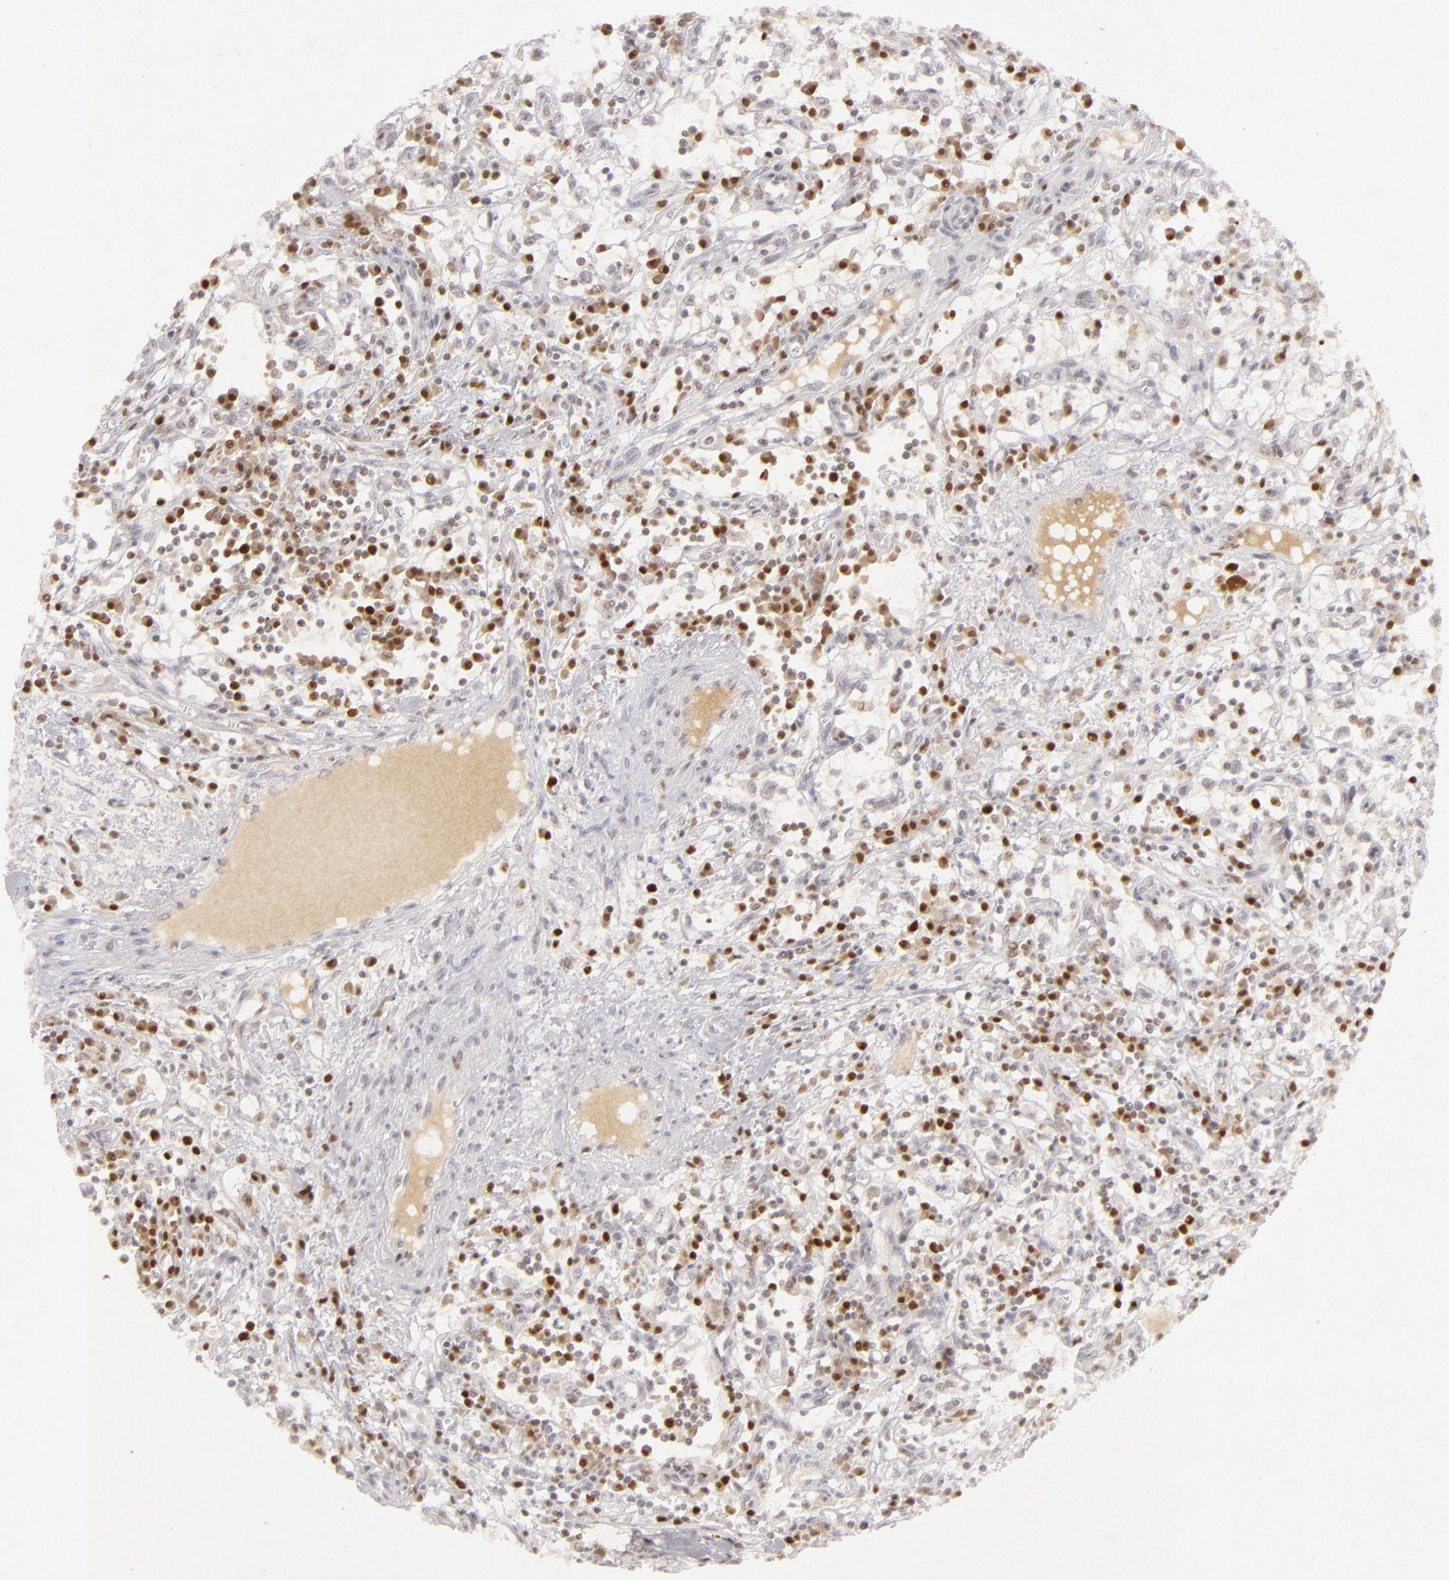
{"staining": {"intensity": "strong", "quantity": "25%-75%", "location": "nuclear"}, "tissue": "renal cancer", "cell_type": "Tumor cells", "image_type": "cancer", "snomed": [{"axis": "morphology", "description": "Adenocarcinoma, NOS"}, {"axis": "topography", "description": "Kidney"}], "caption": "Renal adenocarcinoma stained for a protein reveals strong nuclear positivity in tumor cells.", "gene": "FEN1", "patient": {"sex": "male", "age": 82}}